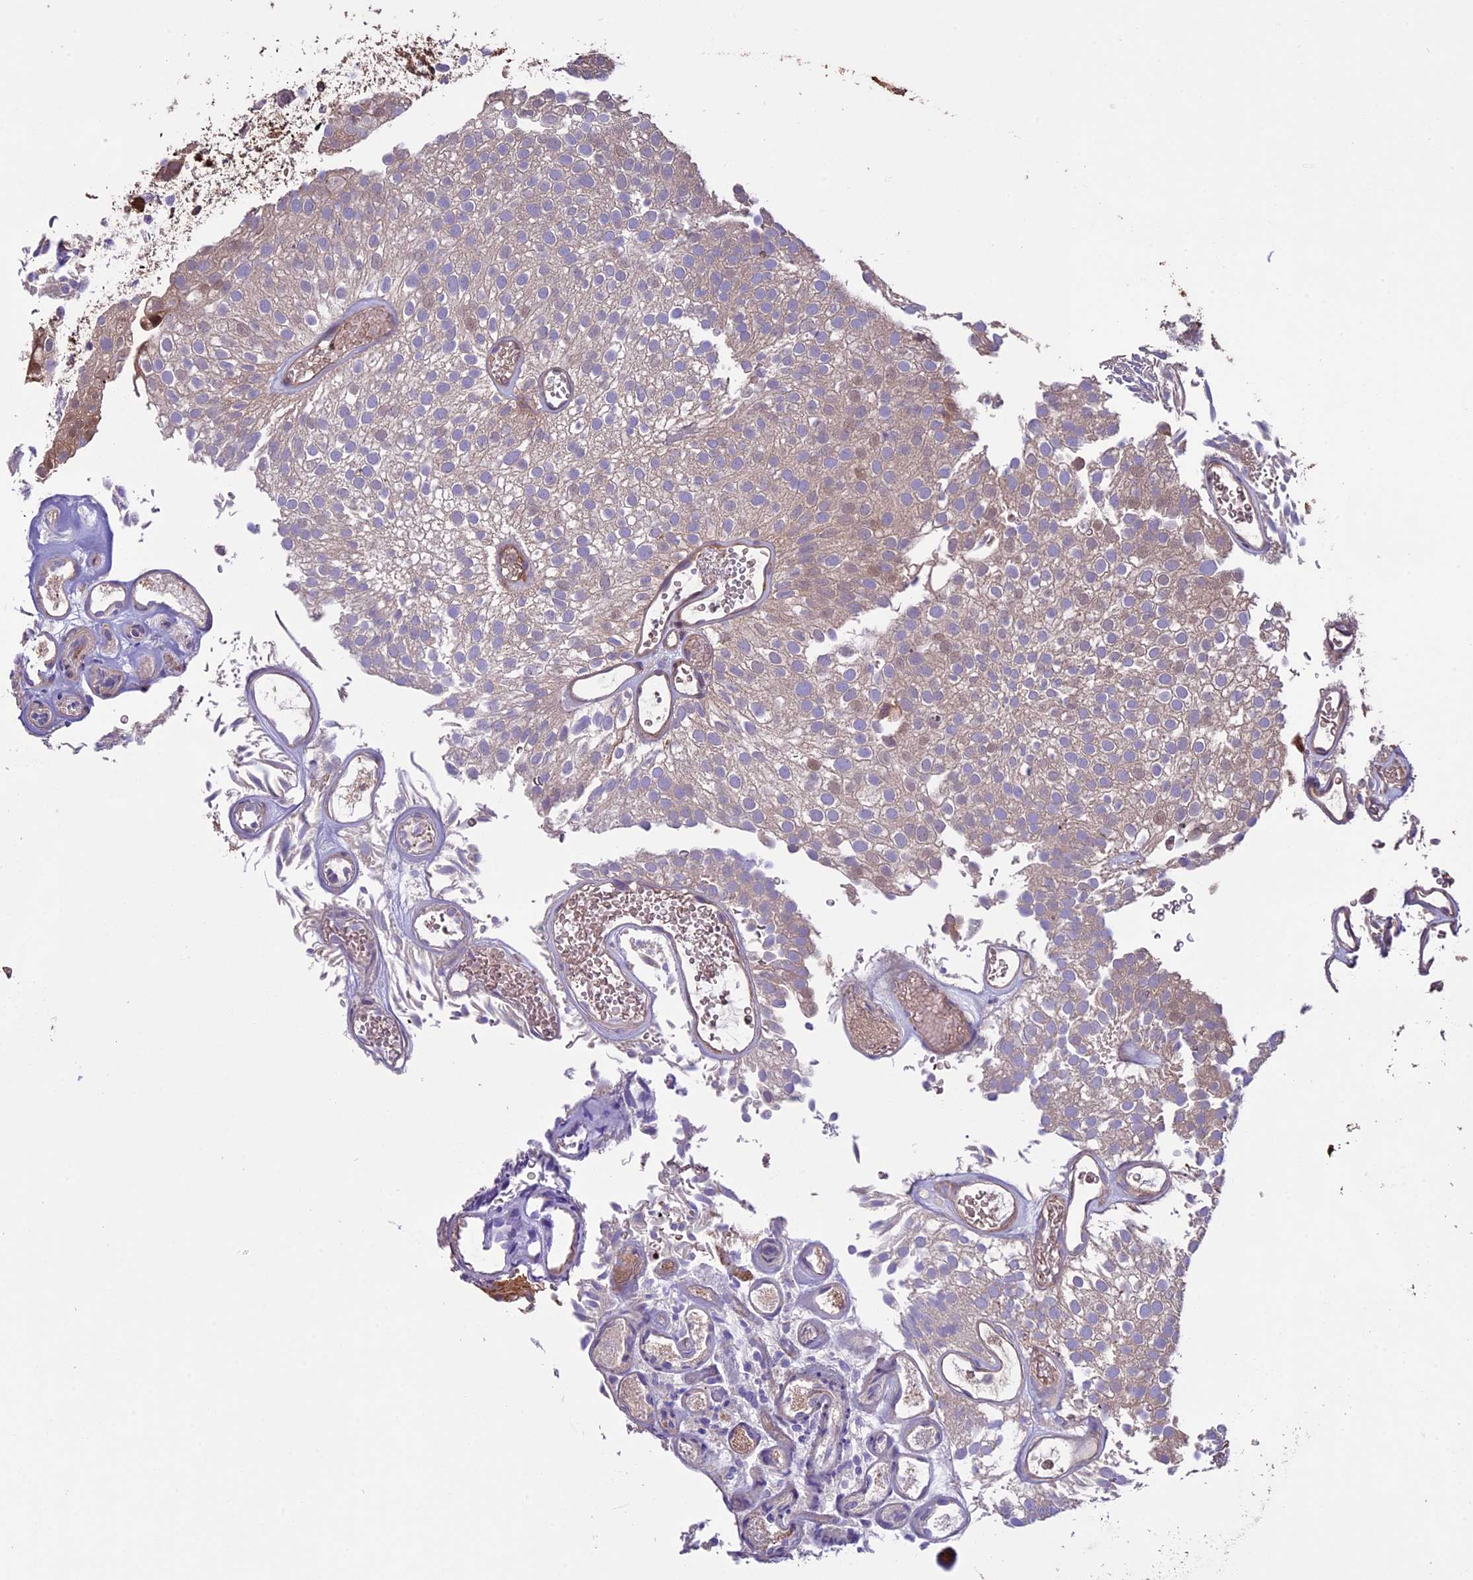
{"staining": {"intensity": "weak", "quantity": "25%-75%", "location": "cytoplasmic/membranous"}, "tissue": "urothelial cancer", "cell_type": "Tumor cells", "image_type": "cancer", "snomed": [{"axis": "morphology", "description": "Urothelial carcinoma, Low grade"}, {"axis": "topography", "description": "Urinary bladder"}], "caption": "This is an image of immunohistochemistry staining of urothelial cancer, which shows weak positivity in the cytoplasmic/membranous of tumor cells.", "gene": "VWA3A", "patient": {"sex": "male", "age": 78}}